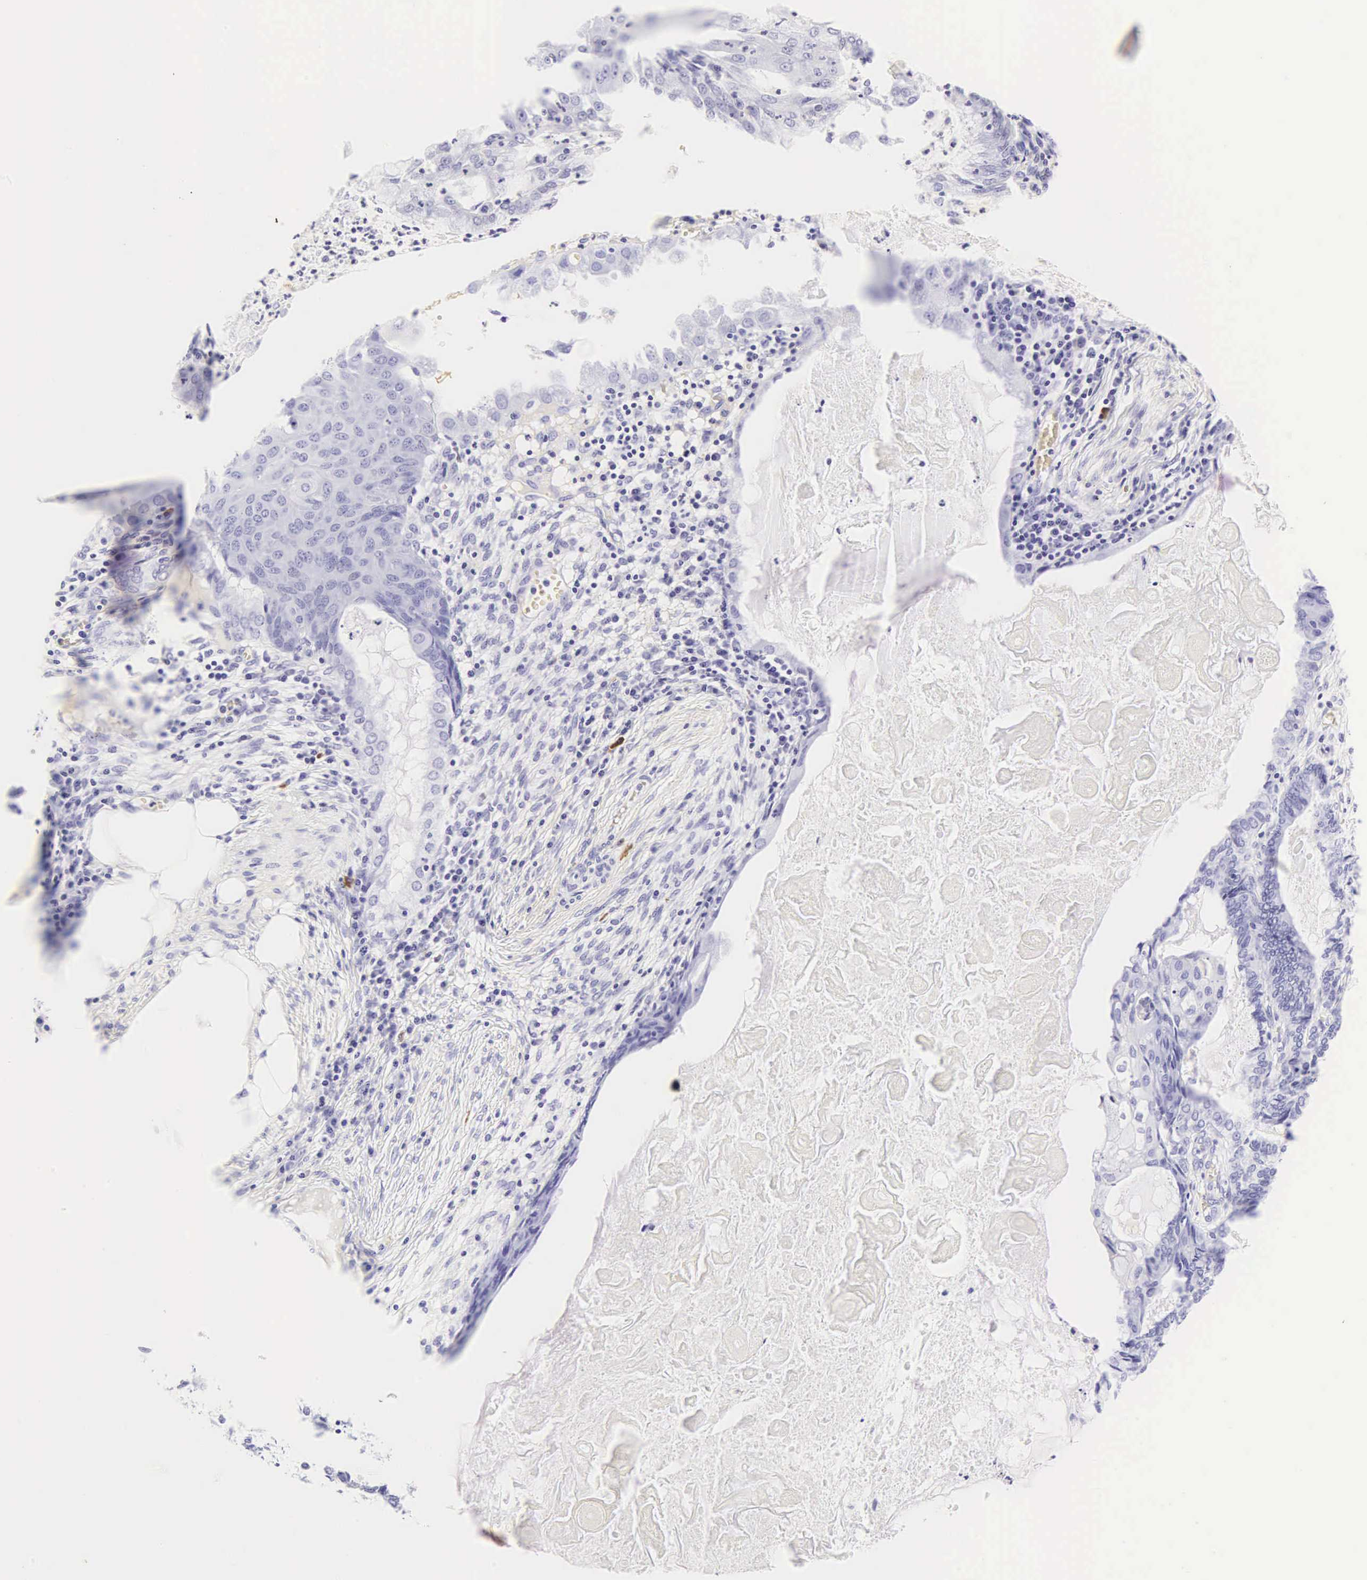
{"staining": {"intensity": "negative", "quantity": "none", "location": "none"}, "tissue": "endometrial cancer", "cell_type": "Tumor cells", "image_type": "cancer", "snomed": [{"axis": "morphology", "description": "Adenocarcinoma, NOS"}, {"axis": "topography", "description": "Endometrium"}], "caption": "A photomicrograph of endometrial cancer stained for a protein exhibits no brown staining in tumor cells.", "gene": "CD1A", "patient": {"sex": "female", "age": 79}}